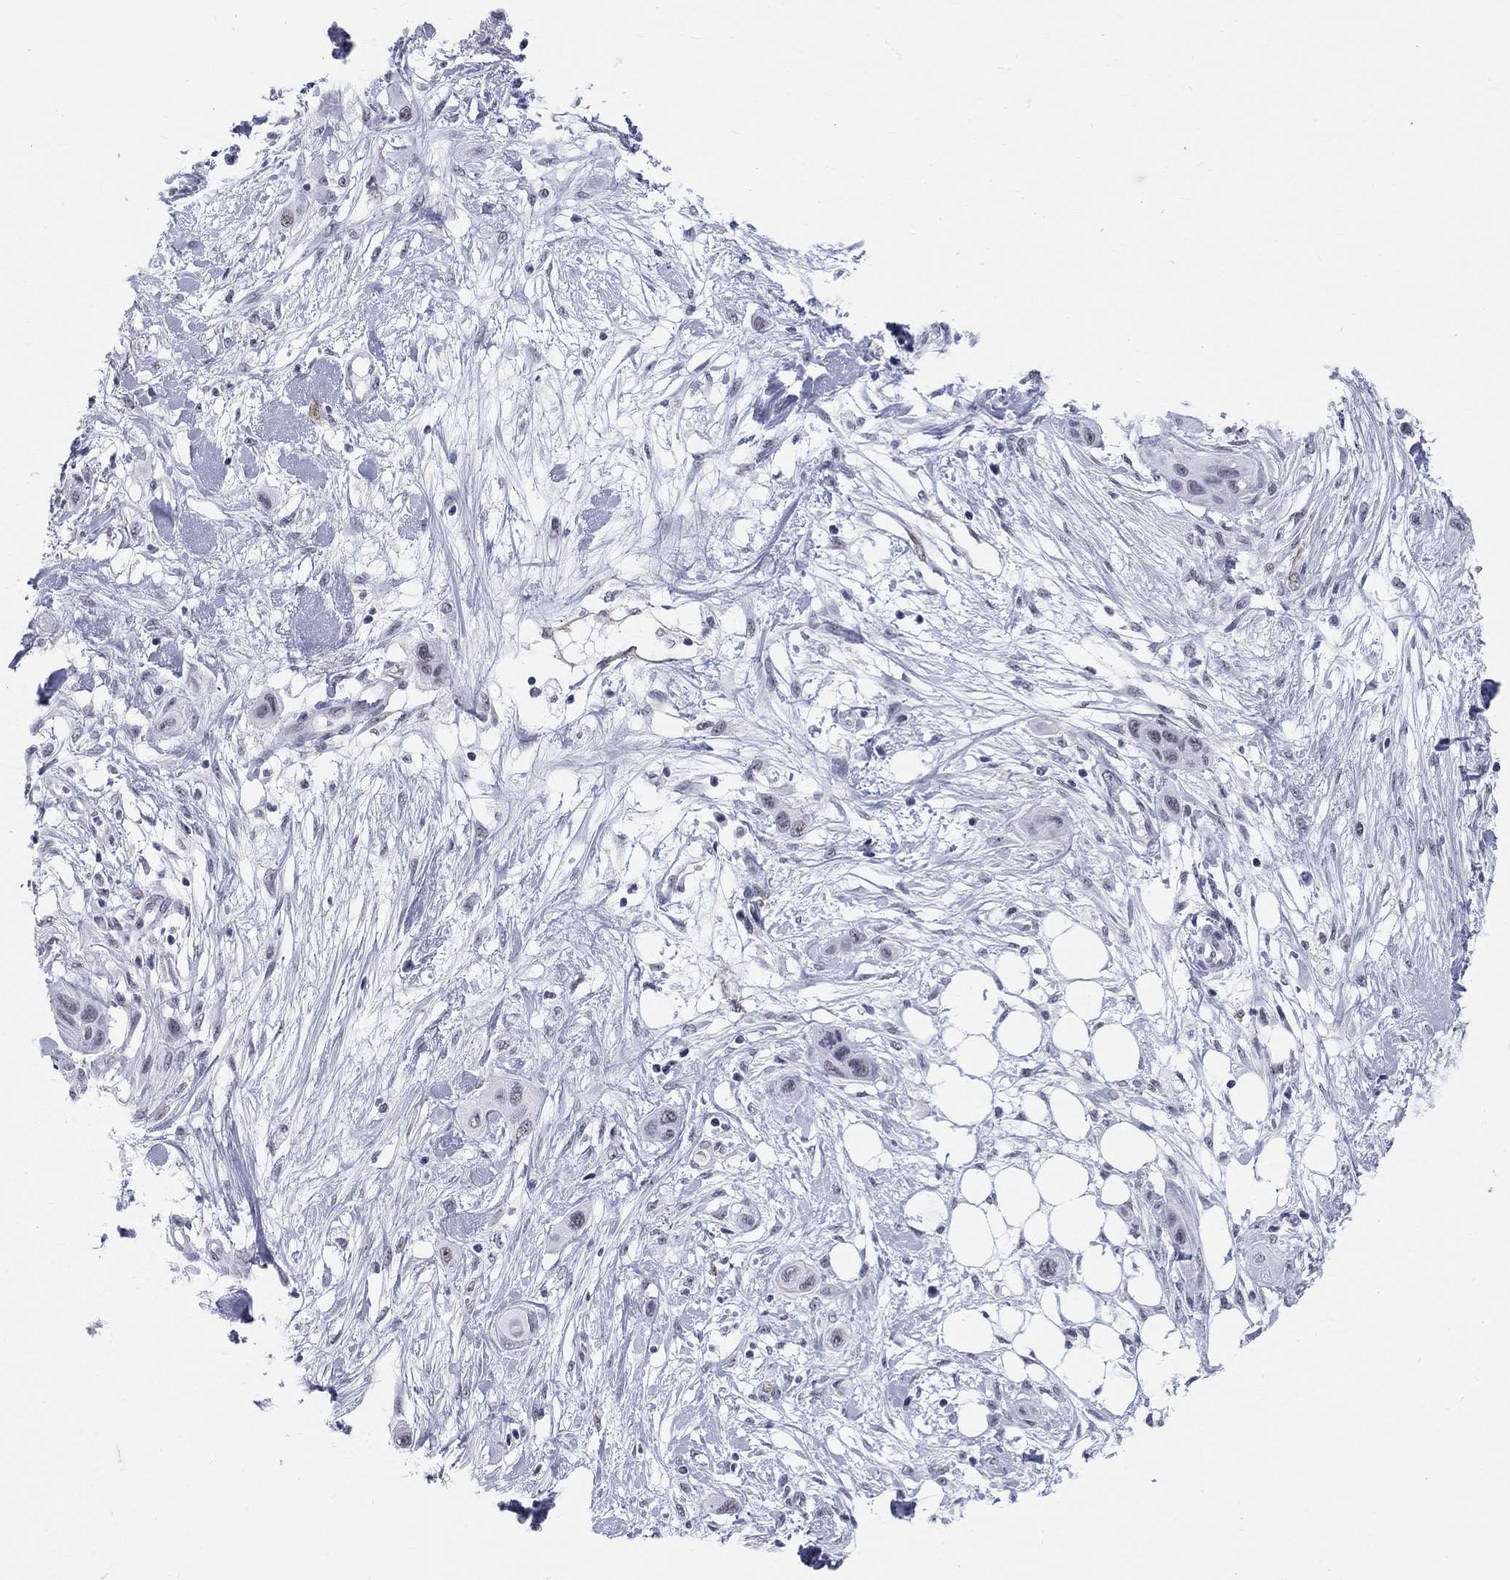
{"staining": {"intensity": "negative", "quantity": "none", "location": "none"}, "tissue": "skin cancer", "cell_type": "Tumor cells", "image_type": "cancer", "snomed": [{"axis": "morphology", "description": "Squamous cell carcinoma, NOS"}, {"axis": "topography", "description": "Skin"}], "caption": "DAB (3,3'-diaminobenzidine) immunohistochemical staining of skin cancer (squamous cell carcinoma) shows no significant positivity in tumor cells.", "gene": "DMTN", "patient": {"sex": "male", "age": 79}}